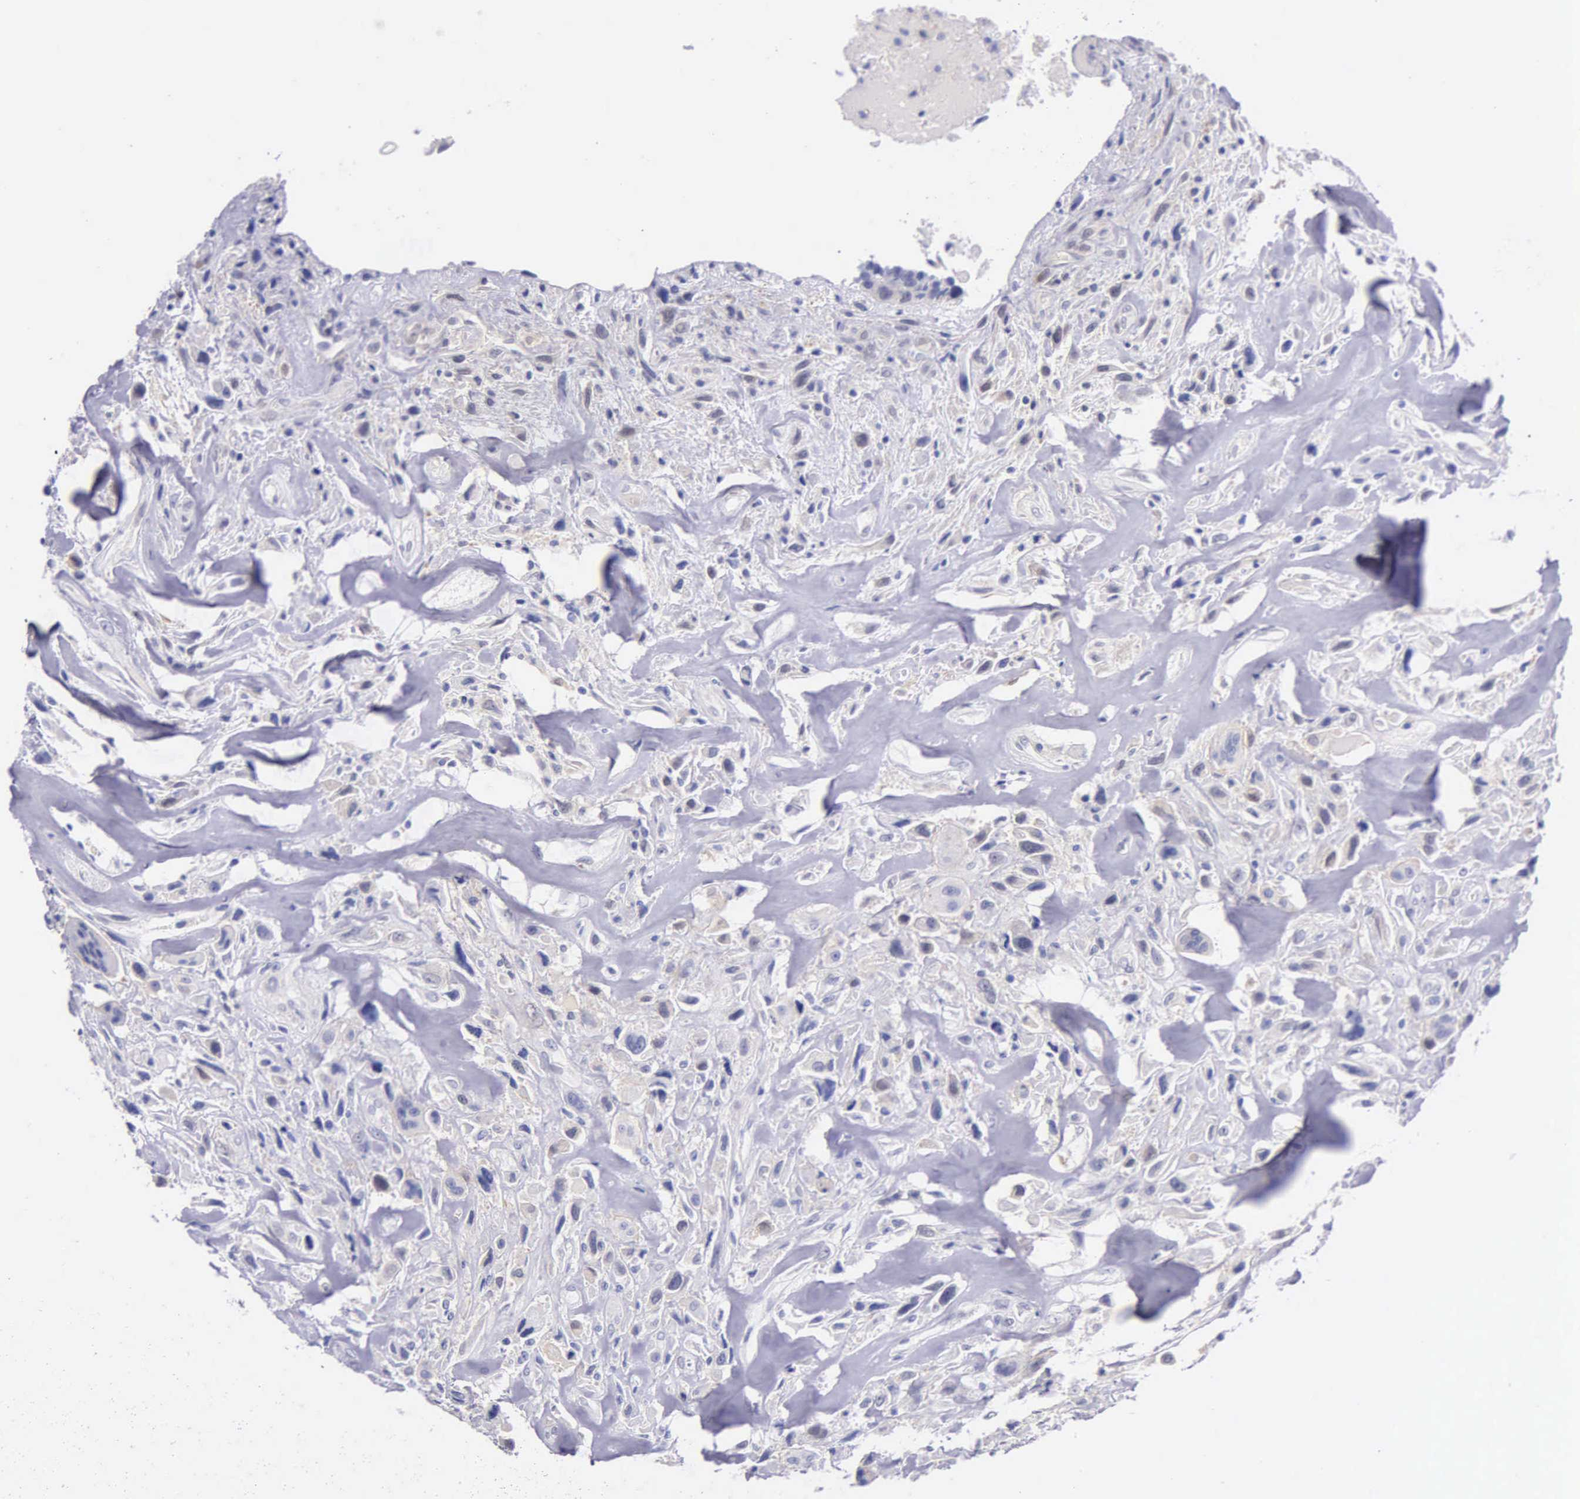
{"staining": {"intensity": "negative", "quantity": "none", "location": "none"}, "tissue": "breast cancer", "cell_type": "Tumor cells", "image_type": "cancer", "snomed": [{"axis": "morphology", "description": "Neoplasm, malignant, NOS"}, {"axis": "topography", "description": "Breast"}], "caption": "Tumor cells show no significant staining in breast neoplasm (malignant).", "gene": "GSTT2", "patient": {"sex": "female", "age": 50}}